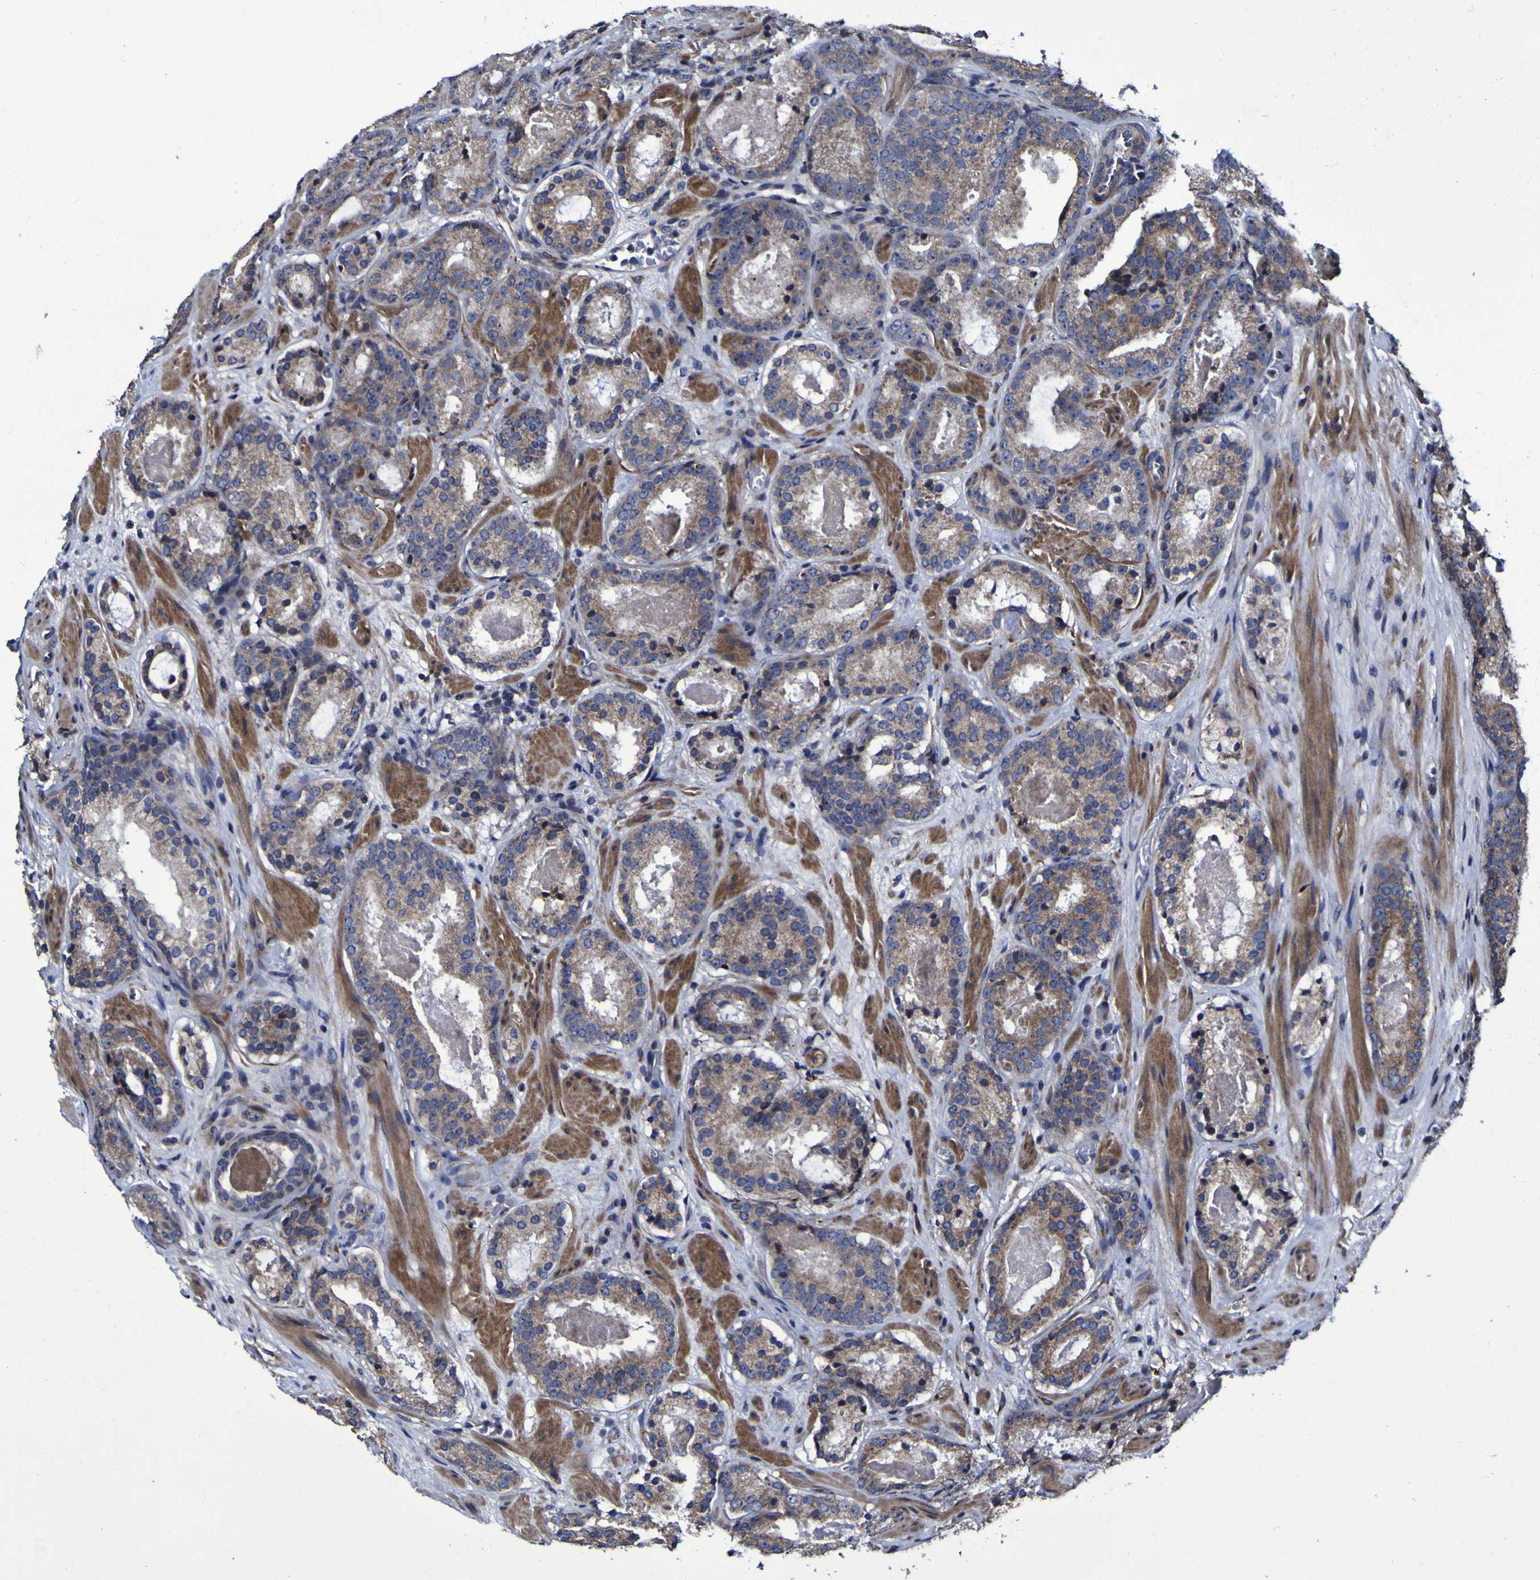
{"staining": {"intensity": "moderate", "quantity": ">75%", "location": "cytoplasmic/membranous"}, "tissue": "prostate cancer", "cell_type": "Tumor cells", "image_type": "cancer", "snomed": [{"axis": "morphology", "description": "Adenocarcinoma, Low grade"}, {"axis": "topography", "description": "Prostate"}], "caption": "This is an image of immunohistochemistry staining of prostate cancer, which shows moderate staining in the cytoplasmic/membranous of tumor cells.", "gene": "P3H1", "patient": {"sex": "male", "age": 69}}